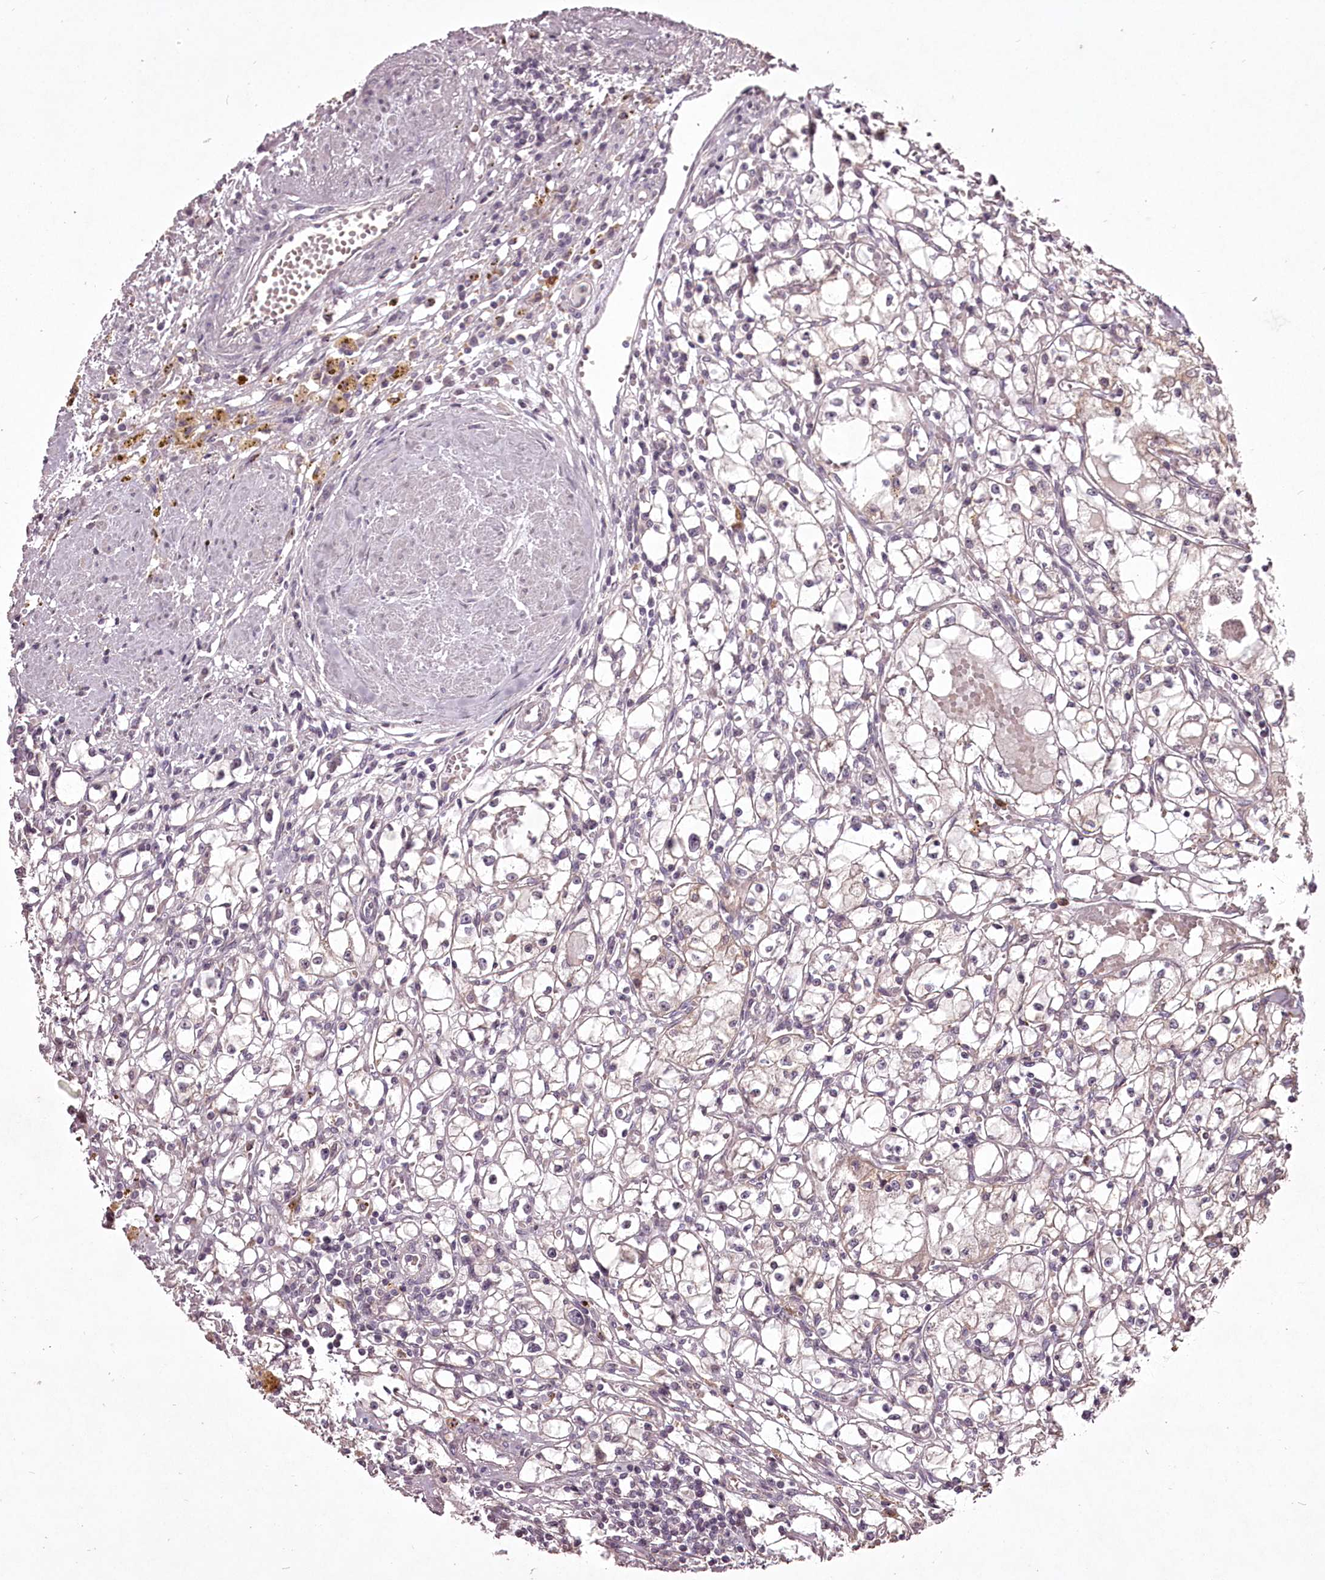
{"staining": {"intensity": "negative", "quantity": "none", "location": "none"}, "tissue": "renal cancer", "cell_type": "Tumor cells", "image_type": "cancer", "snomed": [{"axis": "morphology", "description": "Adenocarcinoma, NOS"}, {"axis": "topography", "description": "Kidney"}], "caption": "Immunohistochemistry micrograph of neoplastic tissue: adenocarcinoma (renal) stained with DAB (3,3'-diaminobenzidine) displays no significant protein positivity in tumor cells.", "gene": "ADRA1D", "patient": {"sex": "male", "age": 56}}